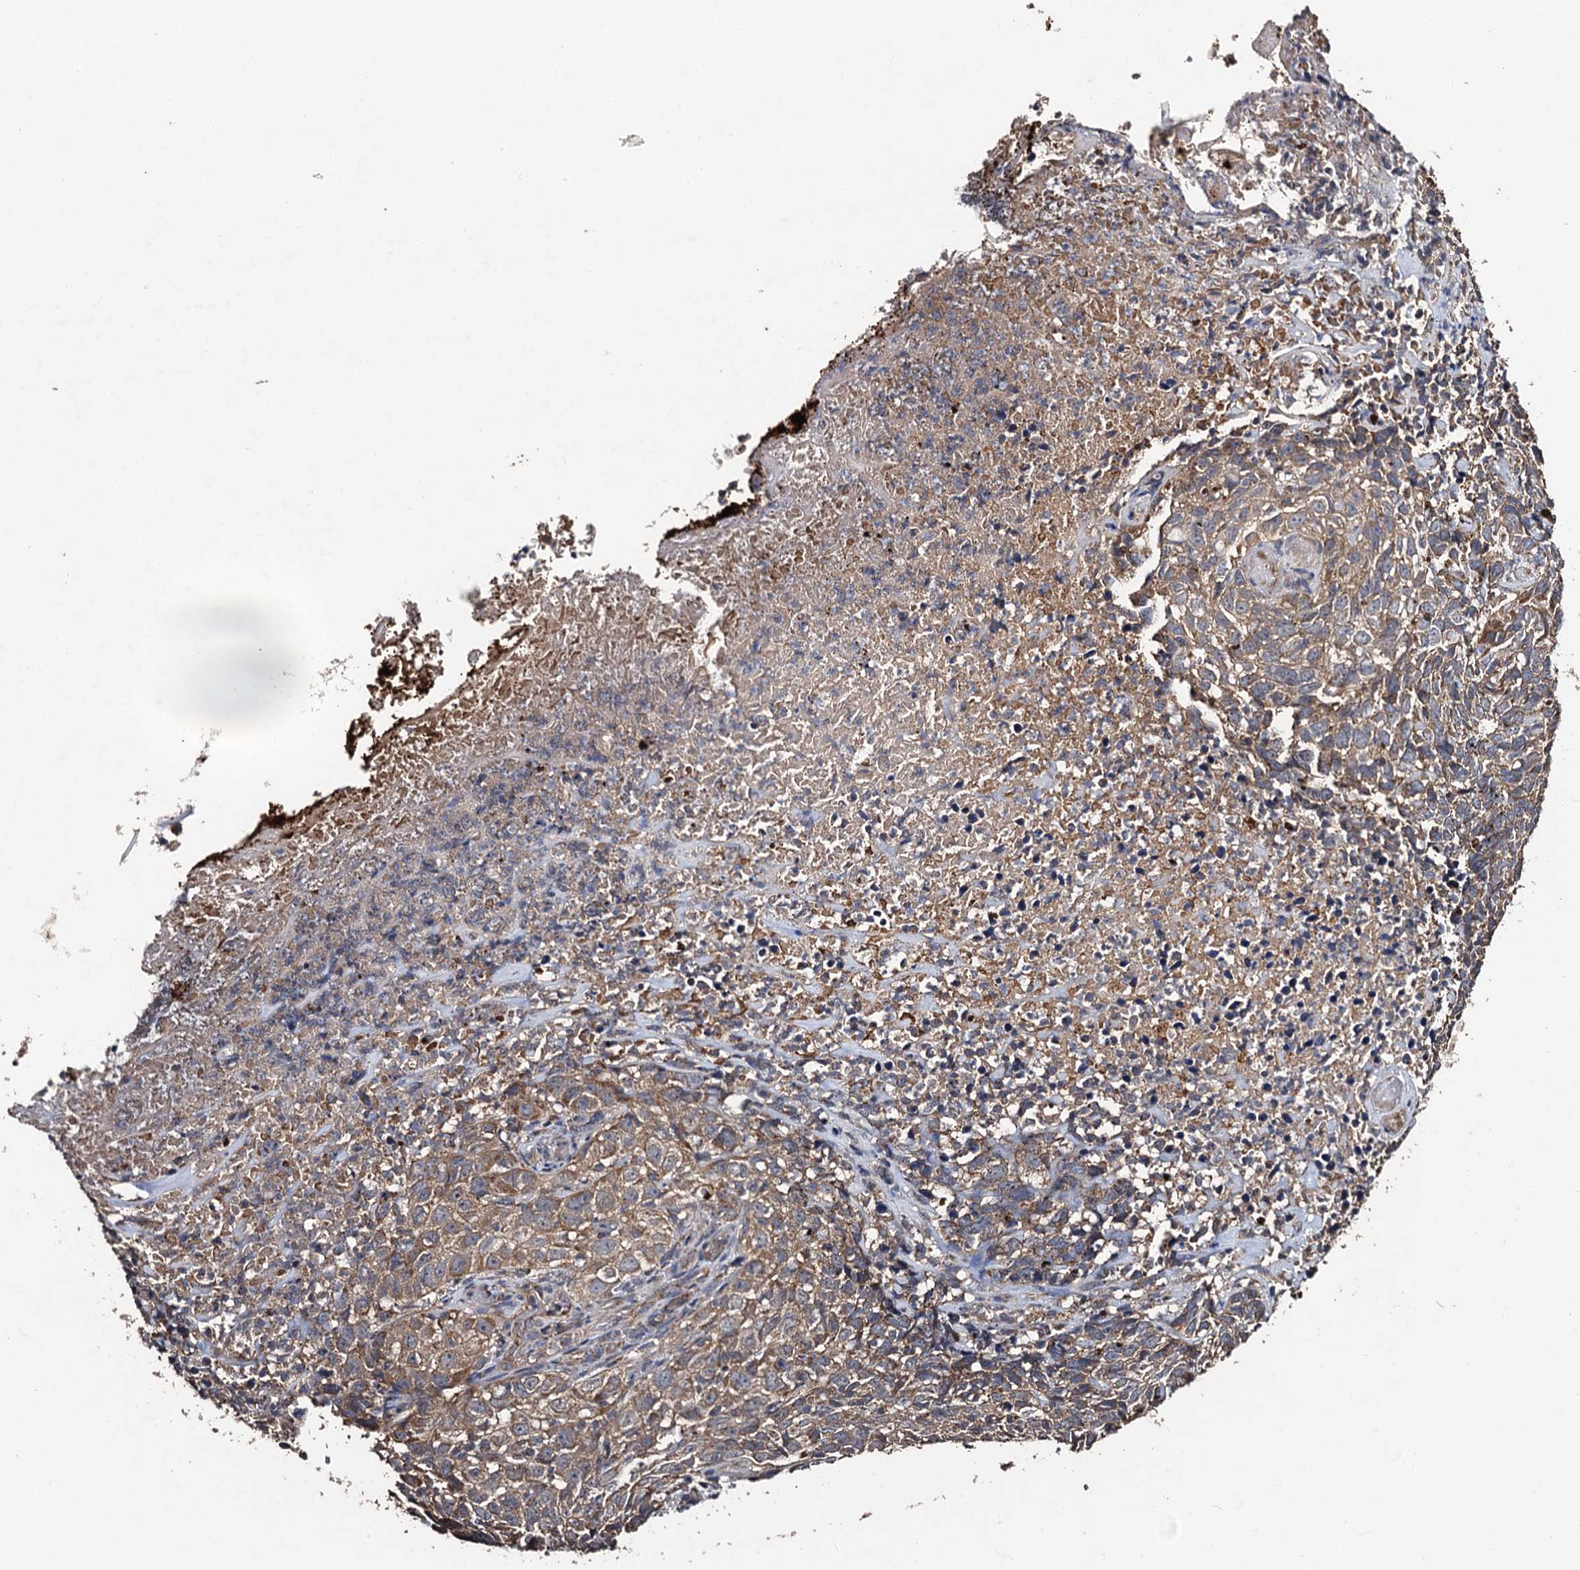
{"staining": {"intensity": "moderate", "quantity": ">75%", "location": "cytoplasmic/membranous"}, "tissue": "skin cancer", "cell_type": "Tumor cells", "image_type": "cancer", "snomed": [{"axis": "morphology", "description": "Basal cell carcinoma"}, {"axis": "topography", "description": "Skin"}], "caption": "A brown stain highlights moderate cytoplasmic/membranous staining of a protein in skin basal cell carcinoma tumor cells.", "gene": "PPTC7", "patient": {"sex": "female", "age": 84}}